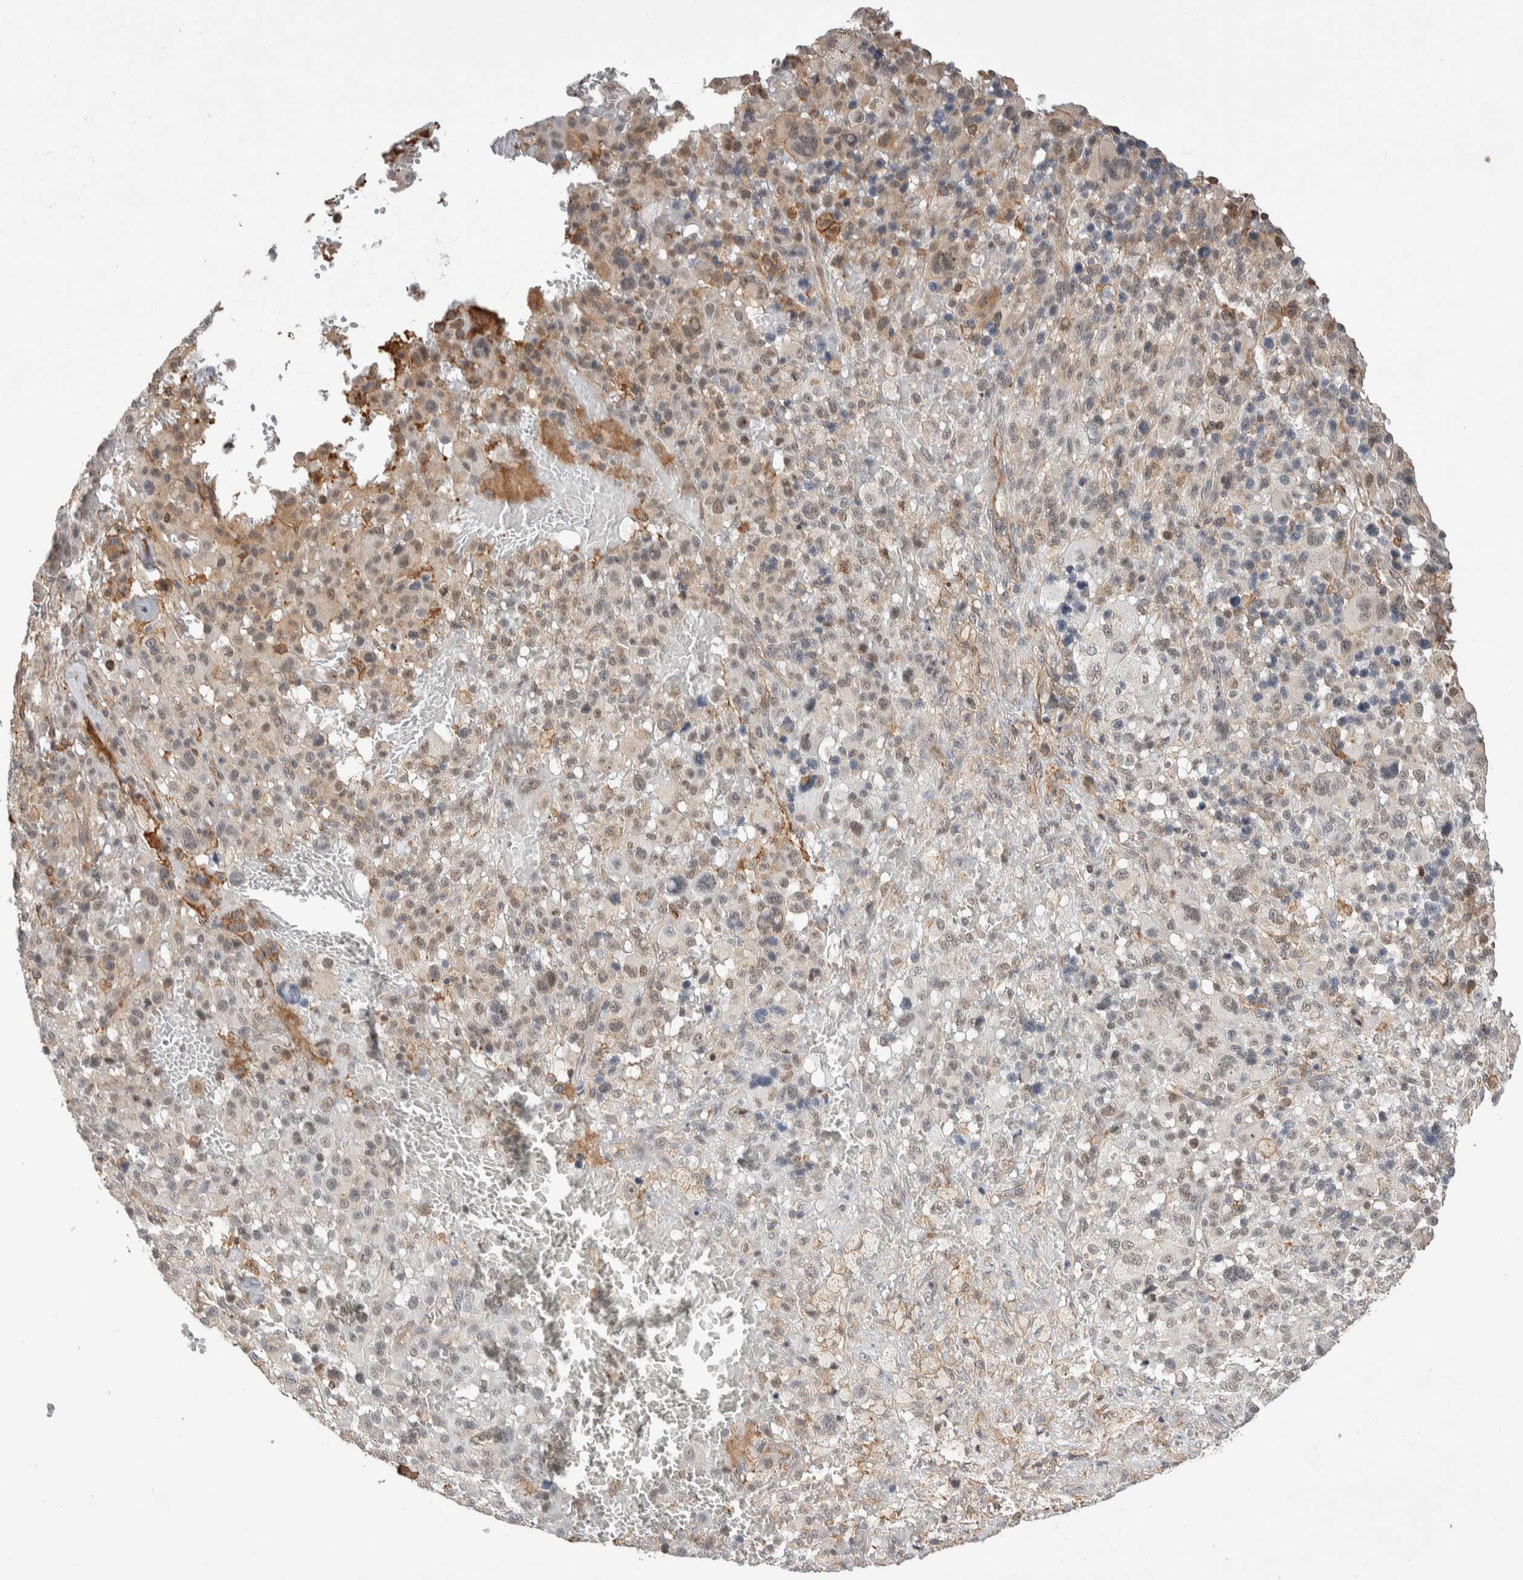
{"staining": {"intensity": "weak", "quantity": "25%-75%", "location": "nuclear"}, "tissue": "melanoma", "cell_type": "Tumor cells", "image_type": "cancer", "snomed": [{"axis": "morphology", "description": "Malignant melanoma, Metastatic site"}, {"axis": "topography", "description": "Skin"}], "caption": "Tumor cells demonstrate low levels of weak nuclear positivity in about 25%-75% of cells in human melanoma.", "gene": "ZNF704", "patient": {"sex": "female", "age": 74}}